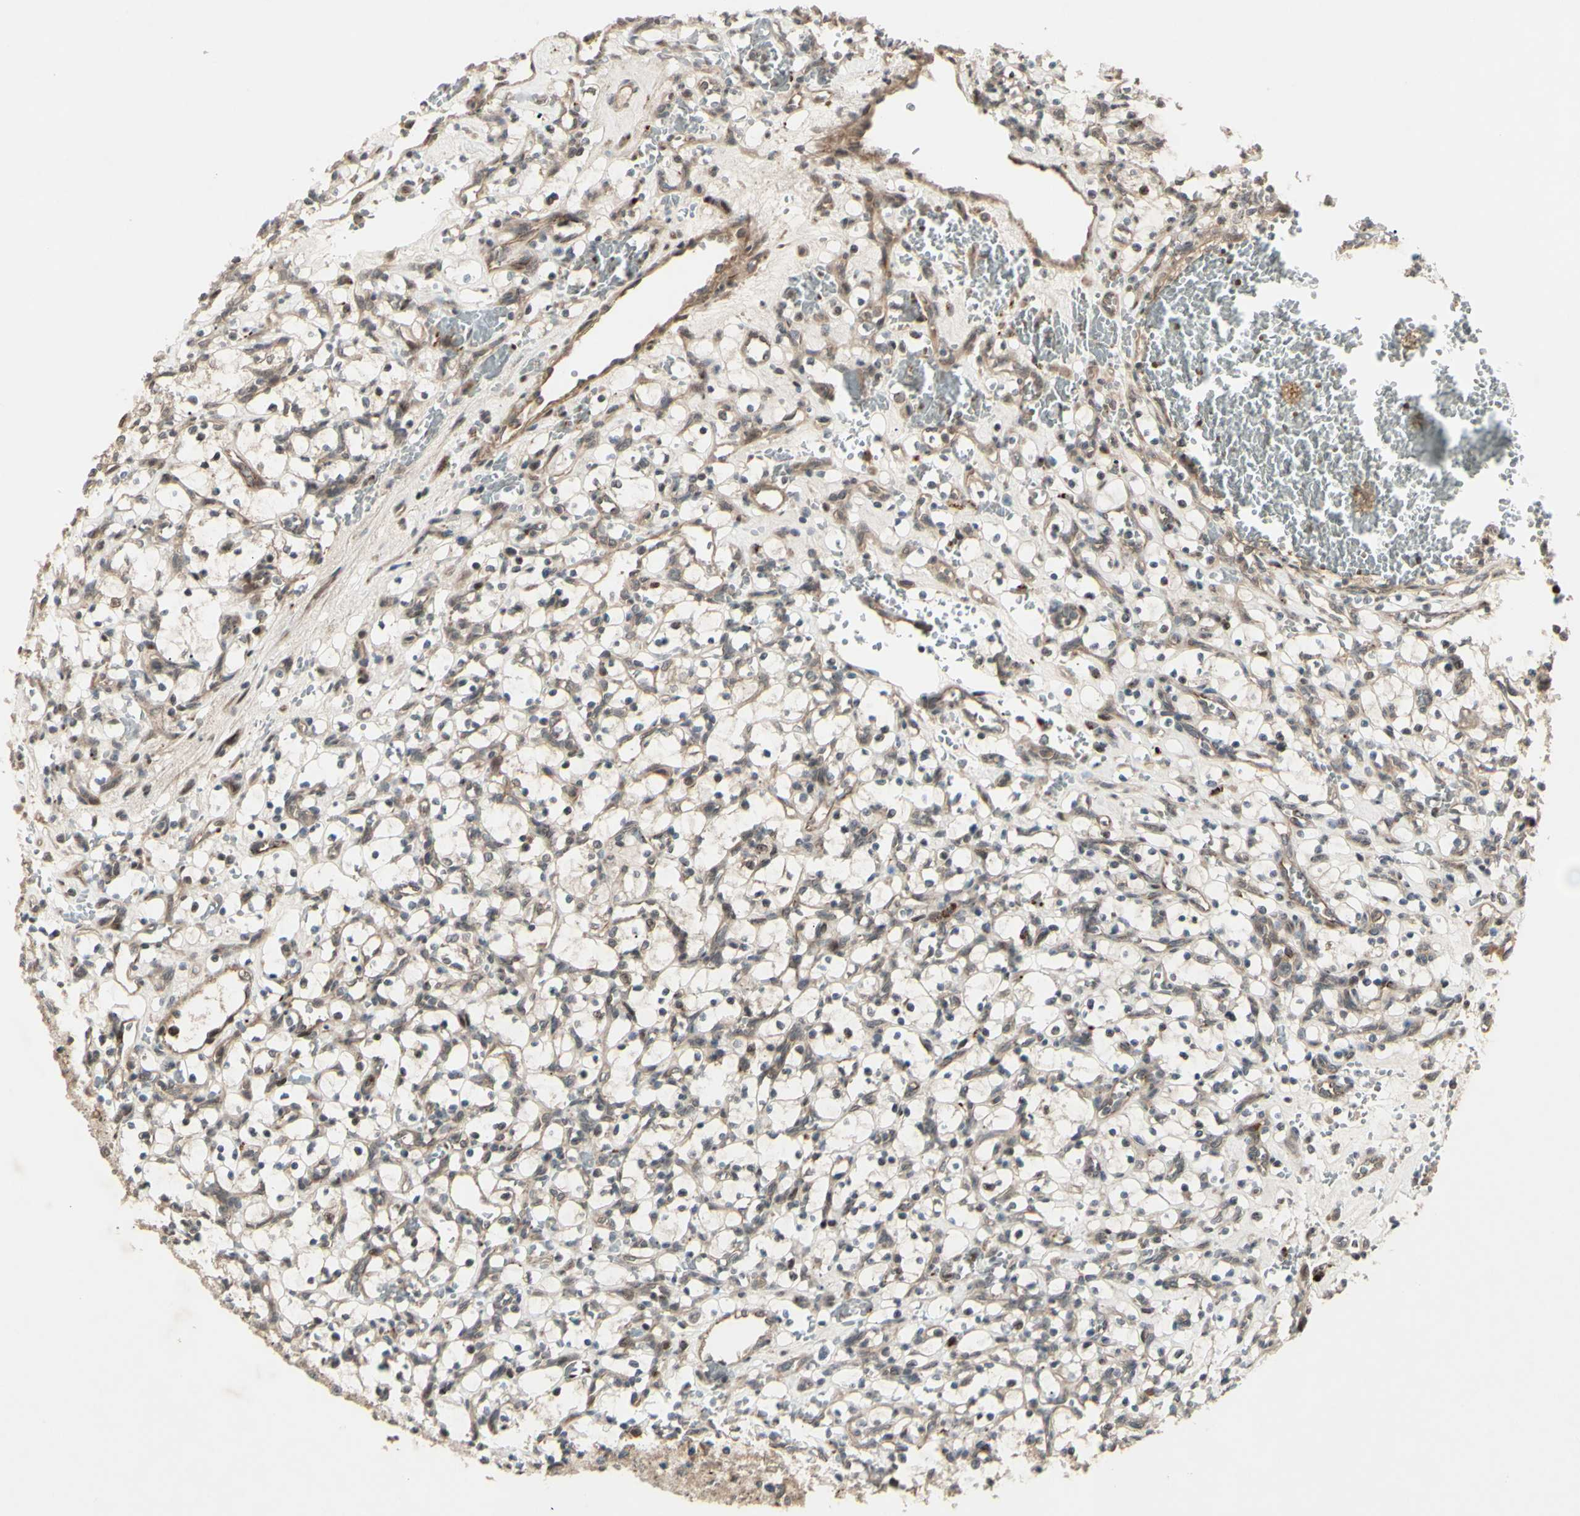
{"staining": {"intensity": "weak", "quantity": "25%-75%", "location": "cytoplasmic/membranous"}, "tissue": "renal cancer", "cell_type": "Tumor cells", "image_type": "cancer", "snomed": [{"axis": "morphology", "description": "Adenocarcinoma, NOS"}, {"axis": "topography", "description": "Kidney"}], "caption": "High-power microscopy captured an immunohistochemistry photomicrograph of adenocarcinoma (renal), revealing weak cytoplasmic/membranous staining in about 25%-75% of tumor cells. The staining is performed using DAB (3,3'-diaminobenzidine) brown chromogen to label protein expression. The nuclei are counter-stained blue using hematoxylin.", "gene": "MLF2", "patient": {"sex": "female", "age": 69}}